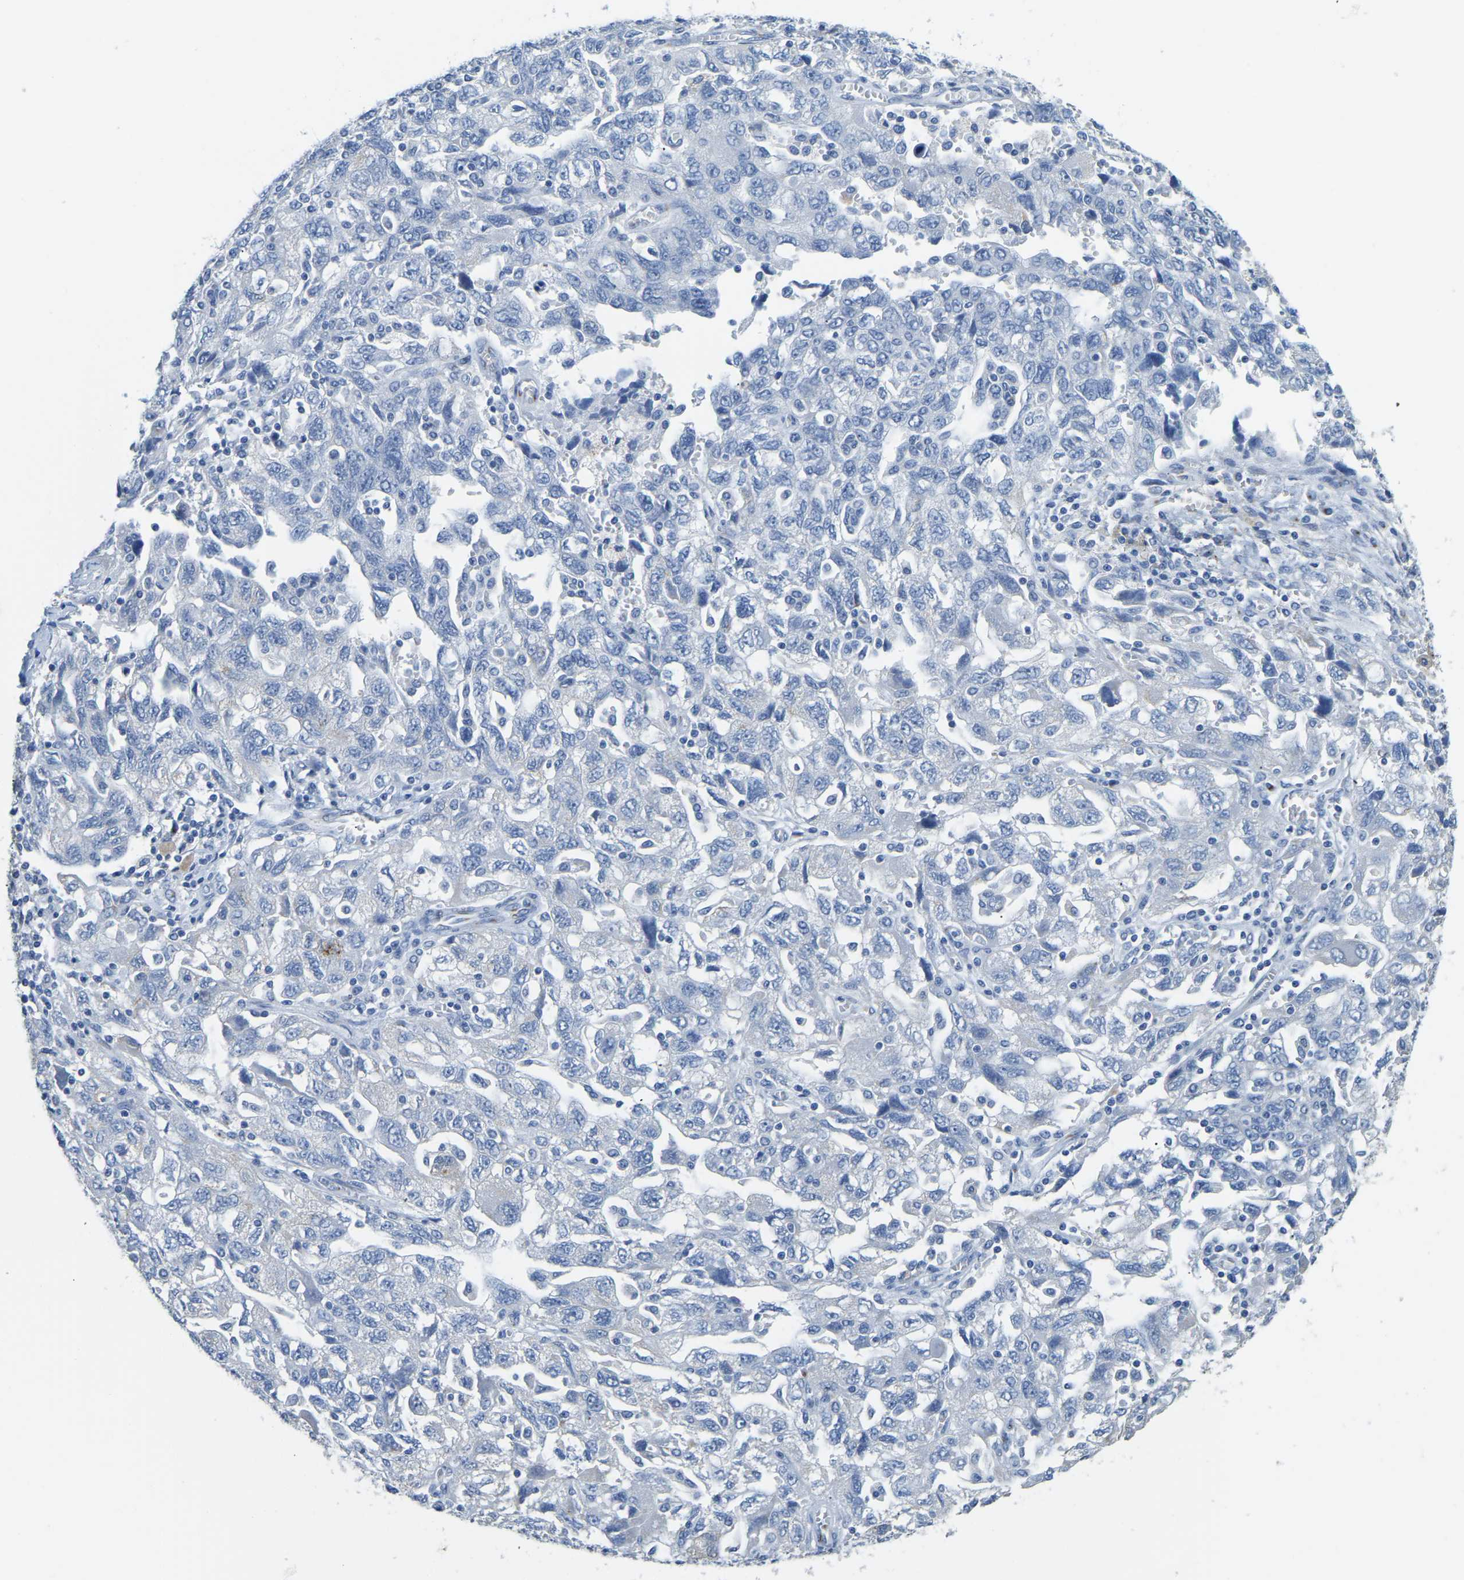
{"staining": {"intensity": "negative", "quantity": "none", "location": "none"}, "tissue": "ovarian cancer", "cell_type": "Tumor cells", "image_type": "cancer", "snomed": [{"axis": "morphology", "description": "Carcinoma, NOS"}, {"axis": "morphology", "description": "Cystadenocarcinoma, serous, NOS"}, {"axis": "topography", "description": "Ovary"}], "caption": "DAB (3,3'-diaminobenzidine) immunohistochemical staining of ovarian carcinoma exhibits no significant expression in tumor cells.", "gene": "FAM174A", "patient": {"sex": "female", "age": 69}}